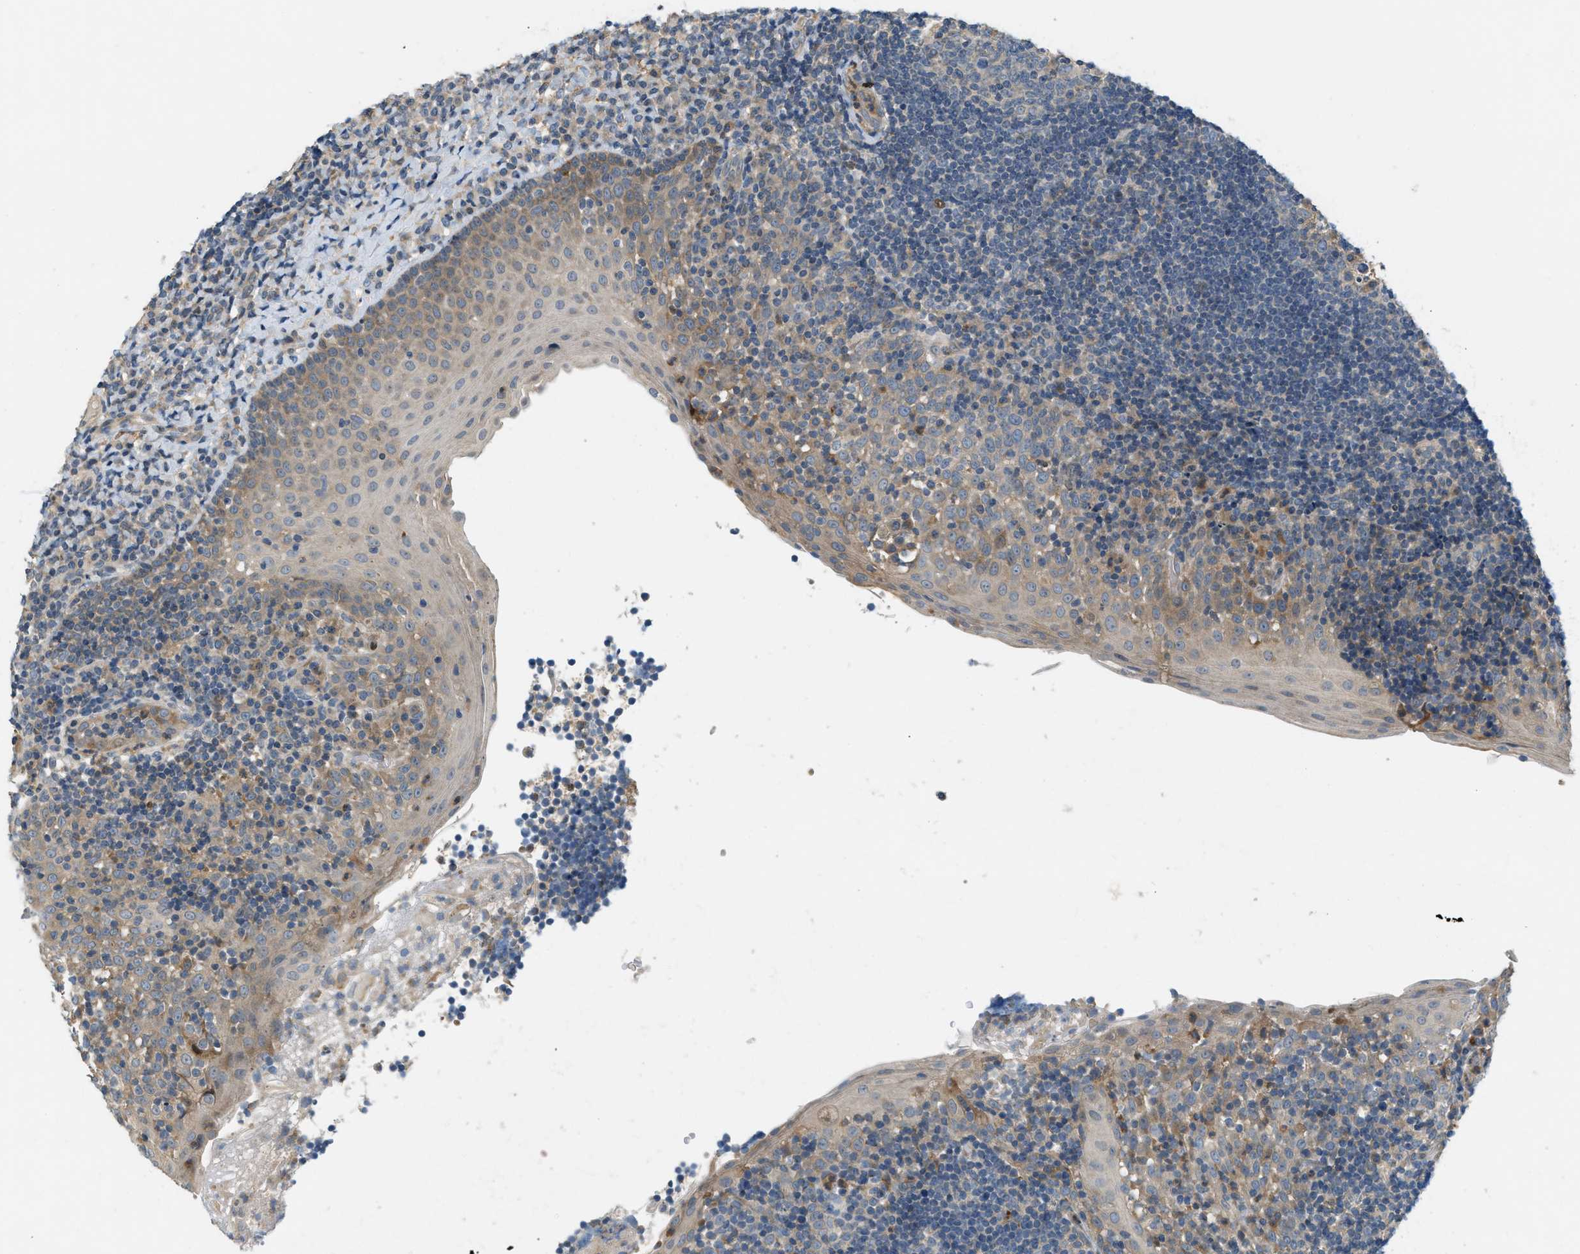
{"staining": {"intensity": "weak", "quantity": "<25%", "location": "cytoplasmic/membranous"}, "tissue": "tonsil", "cell_type": "Germinal center cells", "image_type": "normal", "snomed": [{"axis": "morphology", "description": "Normal tissue, NOS"}, {"axis": "topography", "description": "Tonsil"}], "caption": "High power microscopy photomicrograph of an immunohistochemistry (IHC) image of unremarkable tonsil, revealing no significant positivity in germinal center cells. (Stains: DAB immunohistochemistry with hematoxylin counter stain, Microscopy: brightfield microscopy at high magnification).", "gene": "ADCY6", "patient": {"sex": "female", "age": 40}}